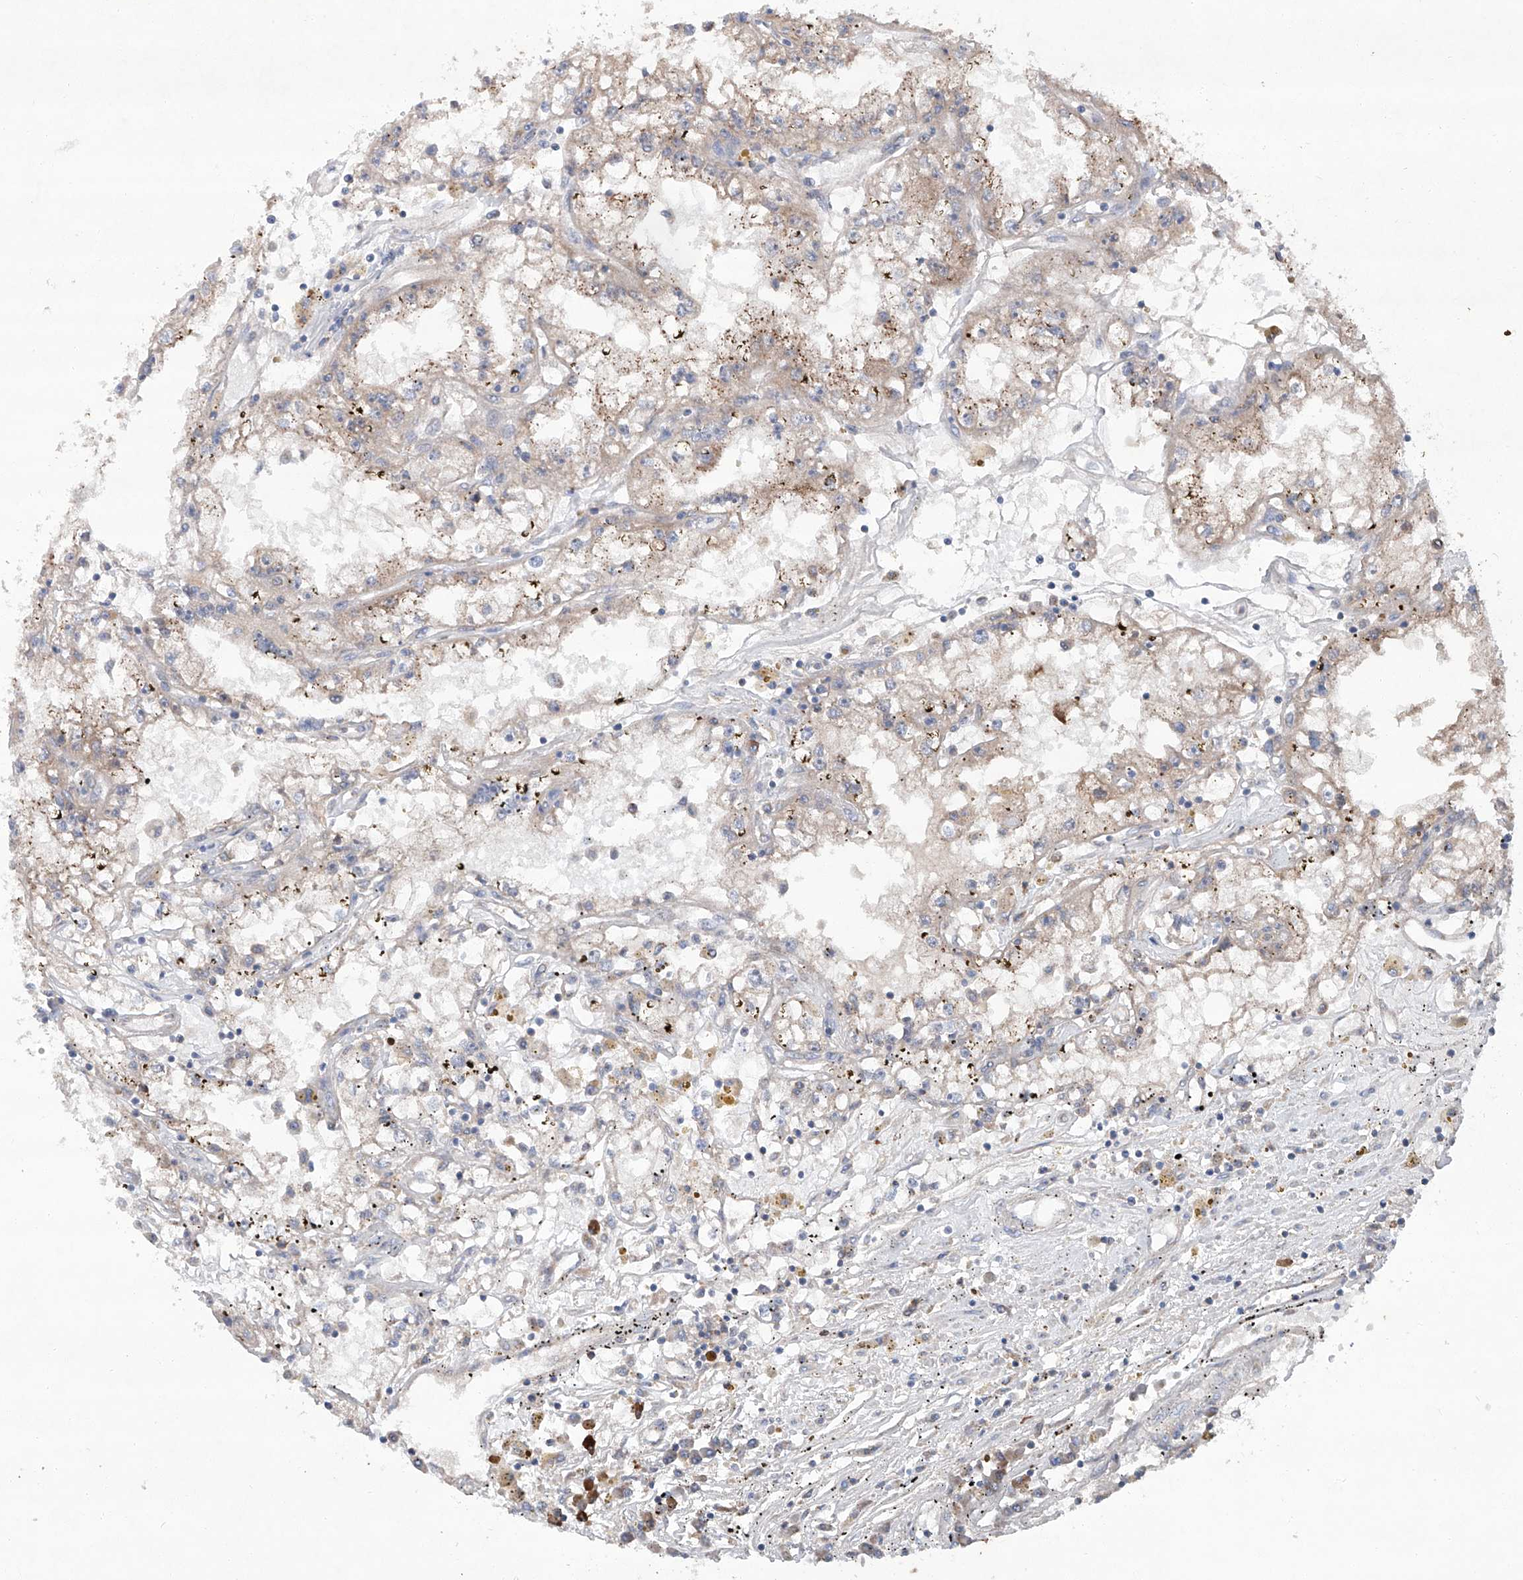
{"staining": {"intensity": "weak", "quantity": "25%-75%", "location": "cytoplasmic/membranous"}, "tissue": "renal cancer", "cell_type": "Tumor cells", "image_type": "cancer", "snomed": [{"axis": "morphology", "description": "Adenocarcinoma, NOS"}, {"axis": "topography", "description": "Kidney"}], "caption": "Protein staining by immunohistochemistry displays weak cytoplasmic/membranous expression in about 25%-75% of tumor cells in renal cancer (adenocarcinoma). (Stains: DAB in brown, nuclei in blue, Microscopy: brightfield microscopy at high magnification).", "gene": "SIX4", "patient": {"sex": "male", "age": 56}}